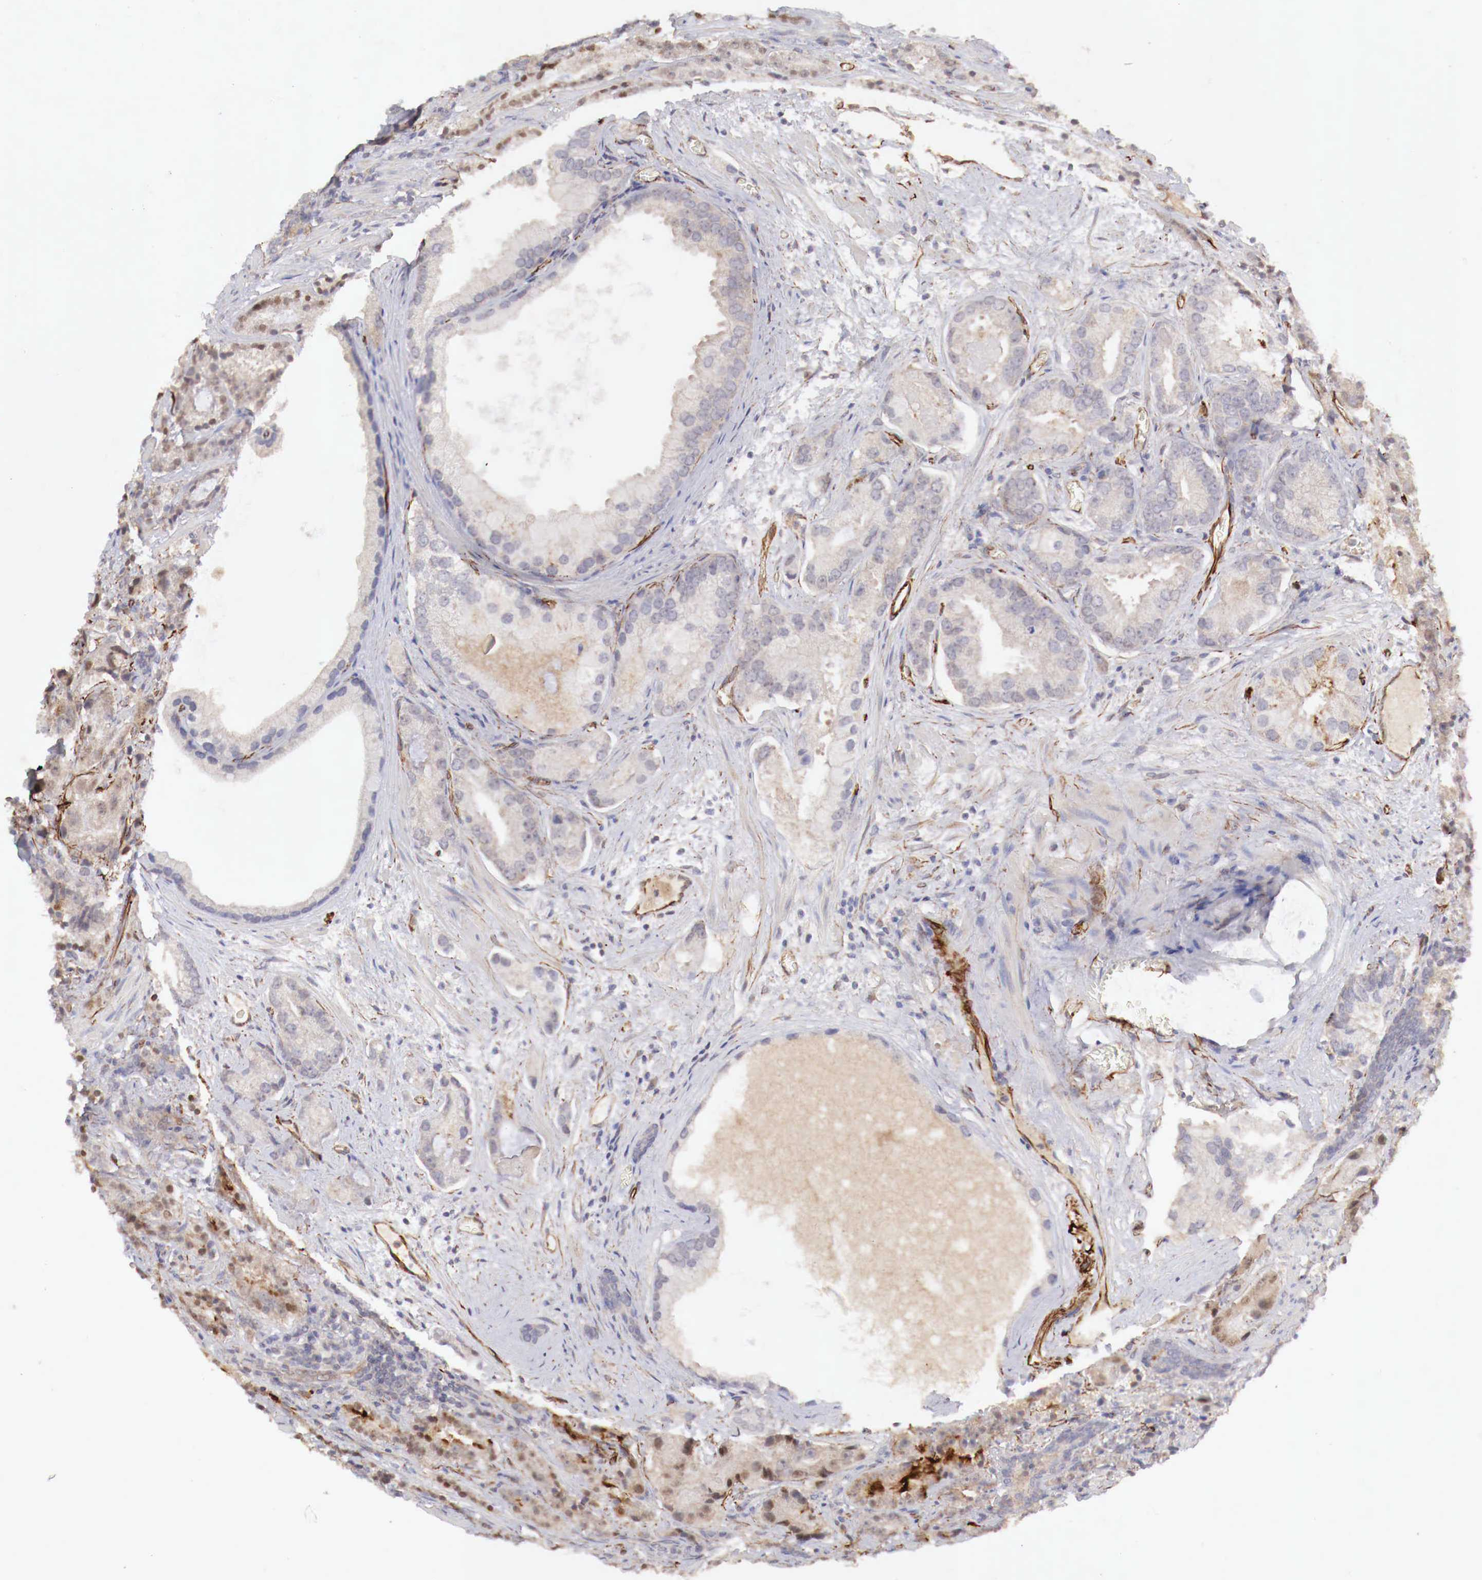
{"staining": {"intensity": "negative", "quantity": "none", "location": "none"}, "tissue": "prostate cancer", "cell_type": "Tumor cells", "image_type": "cancer", "snomed": [{"axis": "morphology", "description": "Adenocarcinoma, Medium grade"}, {"axis": "topography", "description": "Prostate"}], "caption": "Image shows no significant protein staining in tumor cells of prostate medium-grade adenocarcinoma.", "gene": "WT1", "patient": {"sex": "male", "age": 70}}